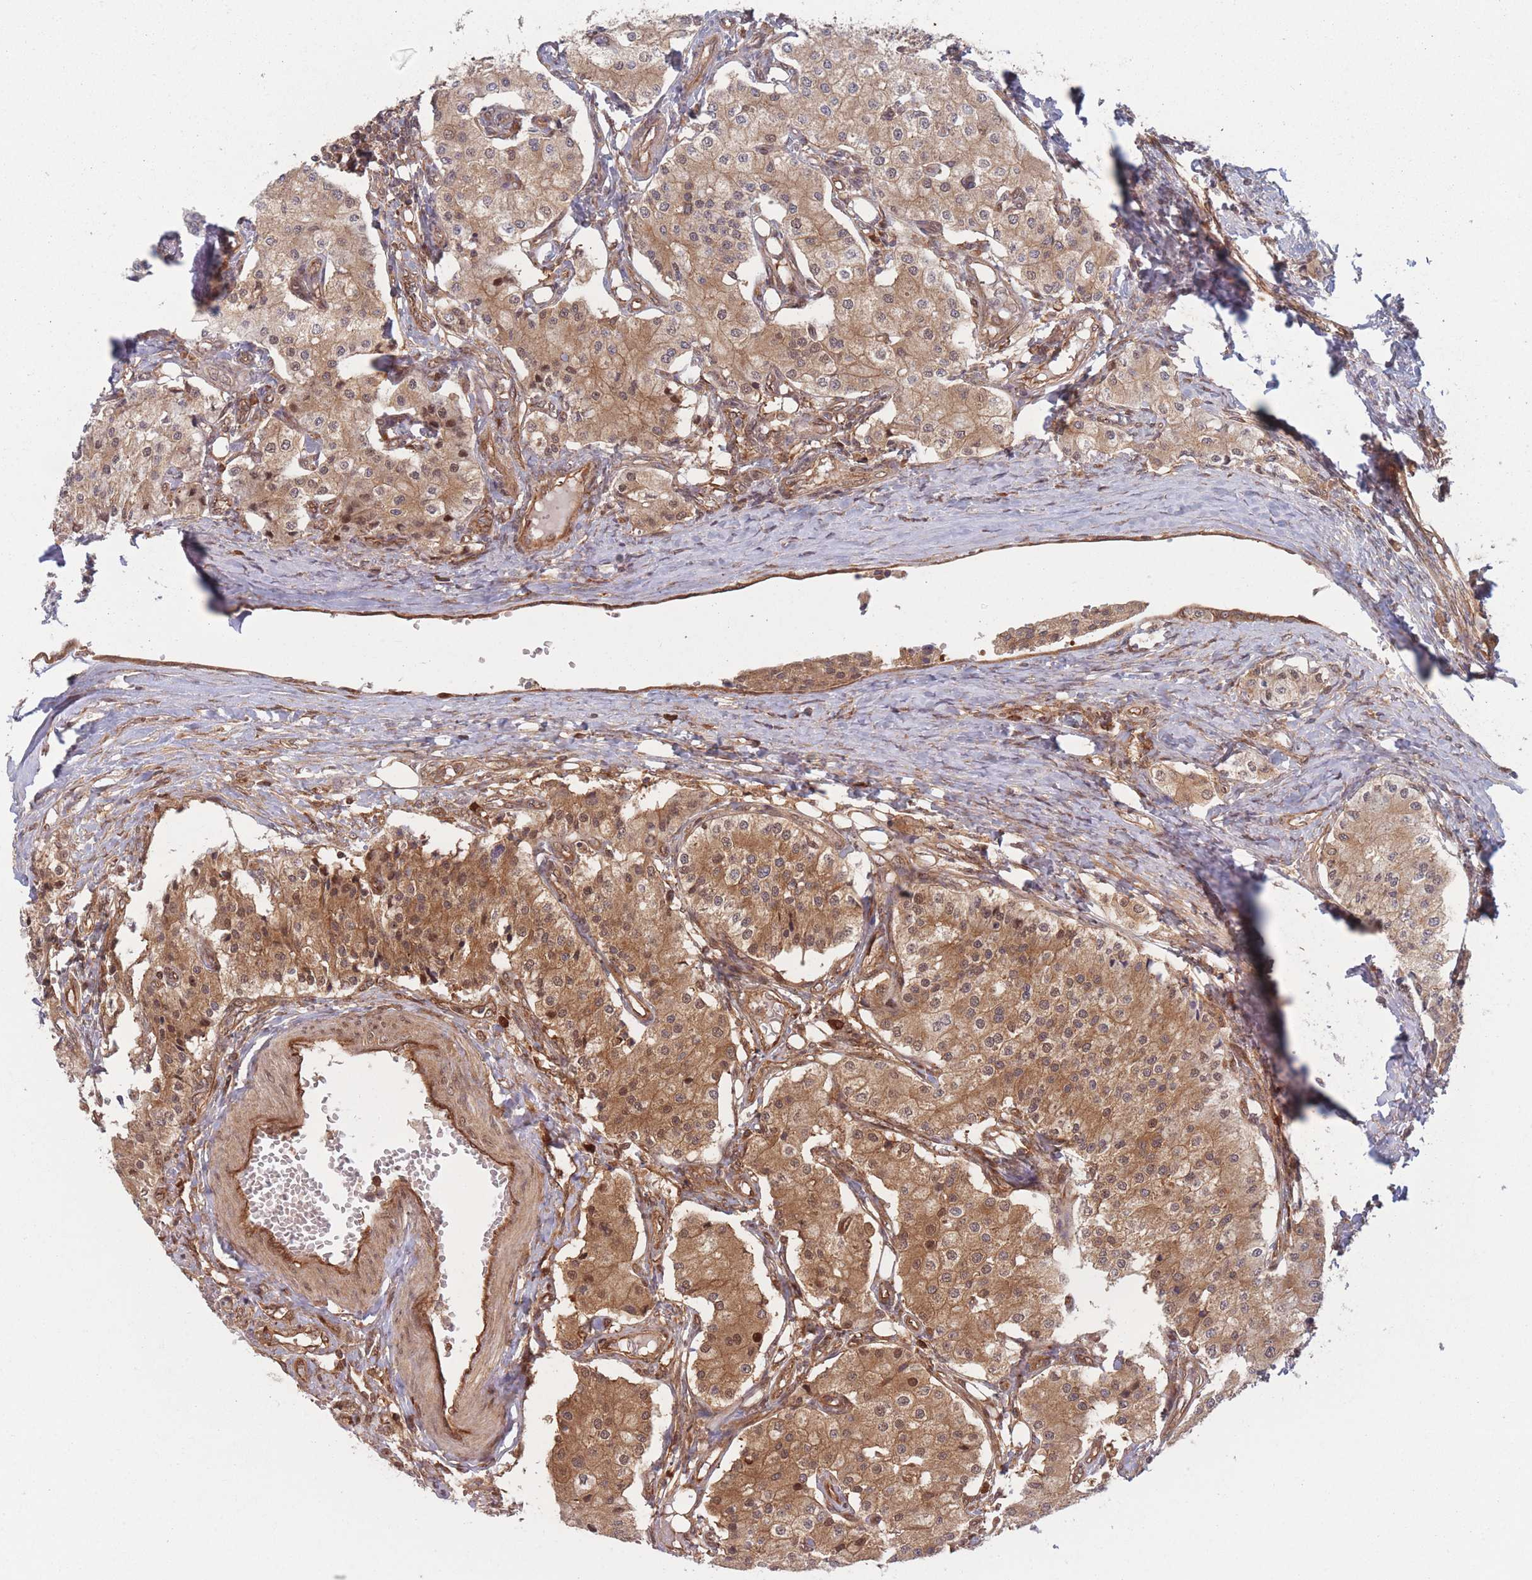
{"staining": {"intensity": "moderate", "quantity": "25%-75%", "location": "cytoplasmic/membranous"}, "tissue": "carcinoid", "cell_type": "Tumor cells", "image_type": "cancer", "snomed": [{"axis": "morphology", "description": "Carcinoid, malignant, NOS"}, {"axis": "topography", "description": "Colon"}], "caption": "This histopathology image shows immunohistochemistry staining of human malignant carcinoid, with medium moderate cytoplasmic/membranous expression in approximately 25%-75% of tumor cells.", "gene": "PODXL2", "patient": {"sex": "female", "age": 52}}